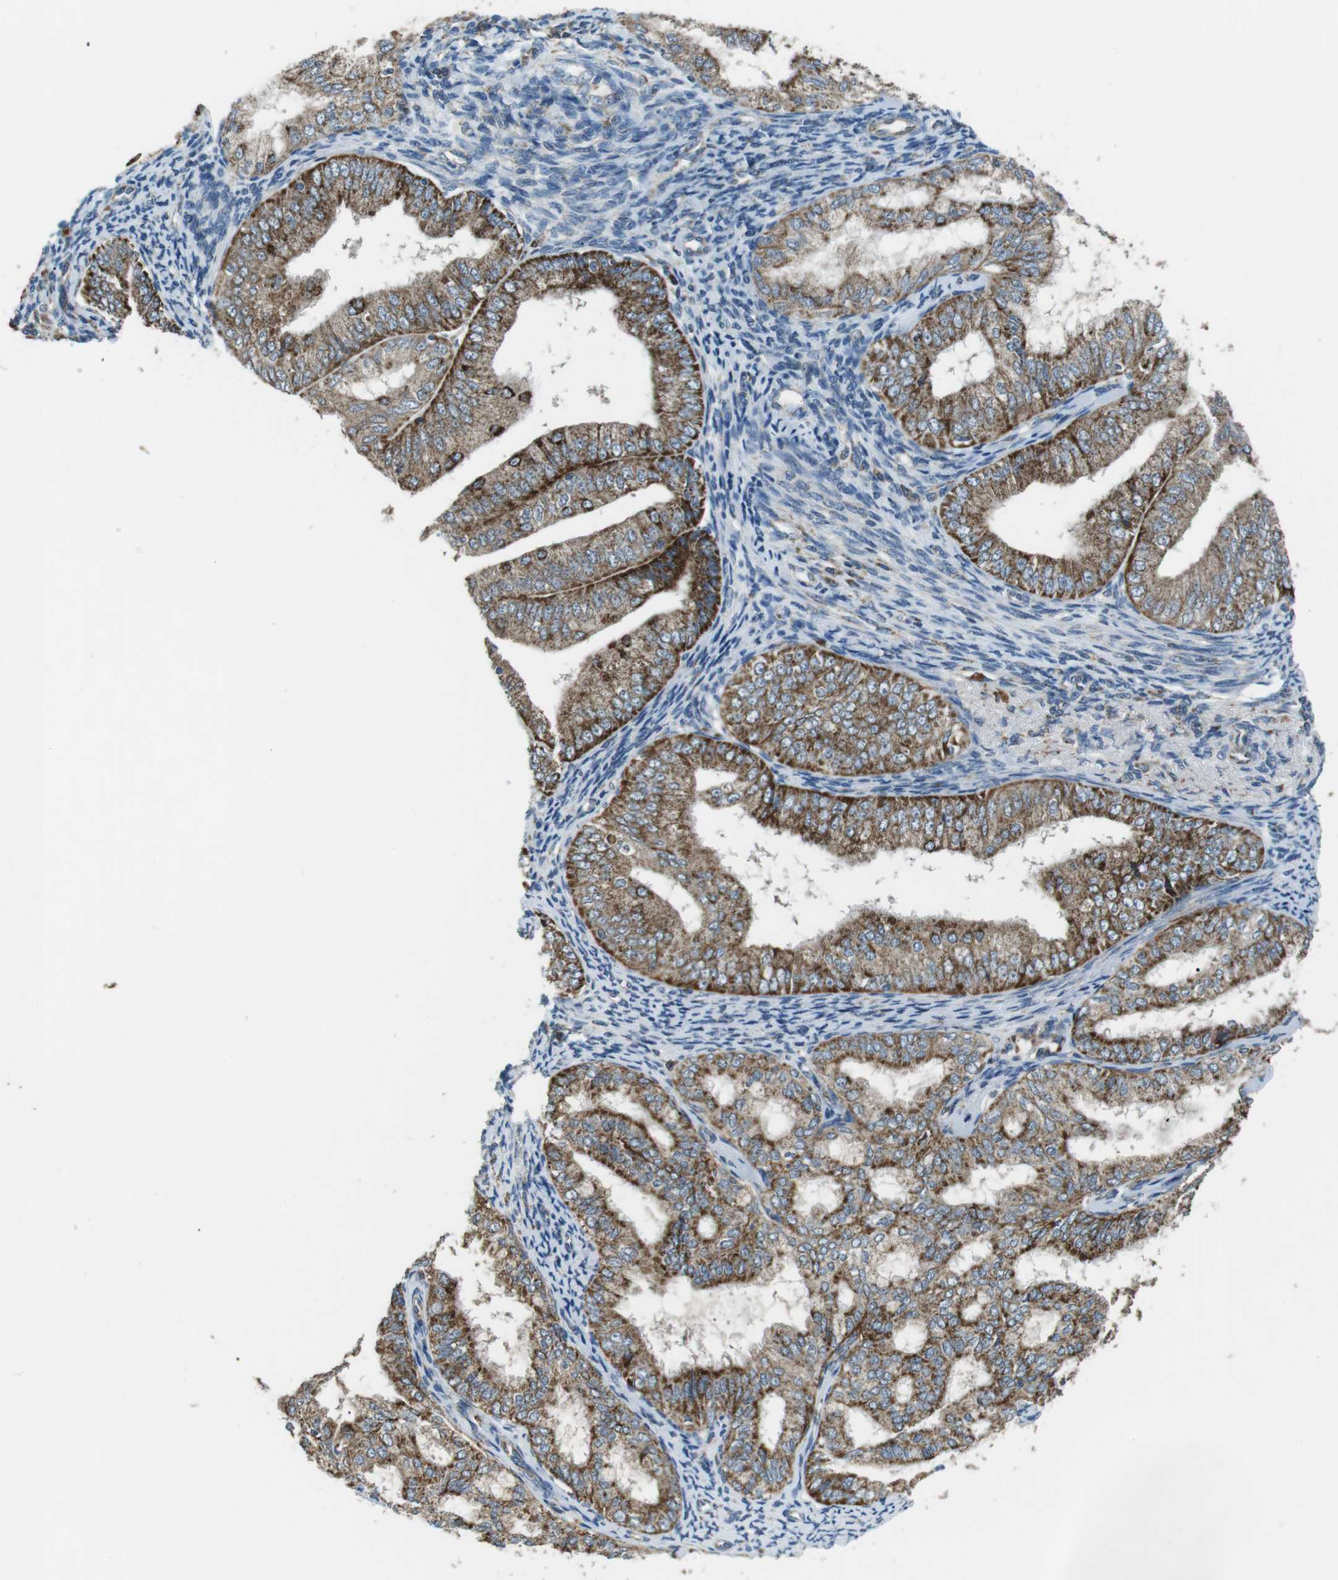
{"staining": {"intensity": "strong", "quantity": ">75%", "location": "cytoplasmic/membranous"}, "tissue": "endometrial cancer", "cell_type": "Tumor cells", "image_type": "cancer", "snomed": [{"axis": "morphology", "description": "Adenocarcinoma, NOS"}, {"axis": "topography", "description": "Endometrium"}], "caption": "Endometrial cancer was stained to show a protein in brown. There is high levels of strong cytoplasmic/membranous positivity in about >75% of tumor cells. (DAB (3,3'-diaminobenzidine) IHC with brightfield microscopy, high magnification).", "gene": "BACE1", "patient": {"sex": "female", "age": 63}}